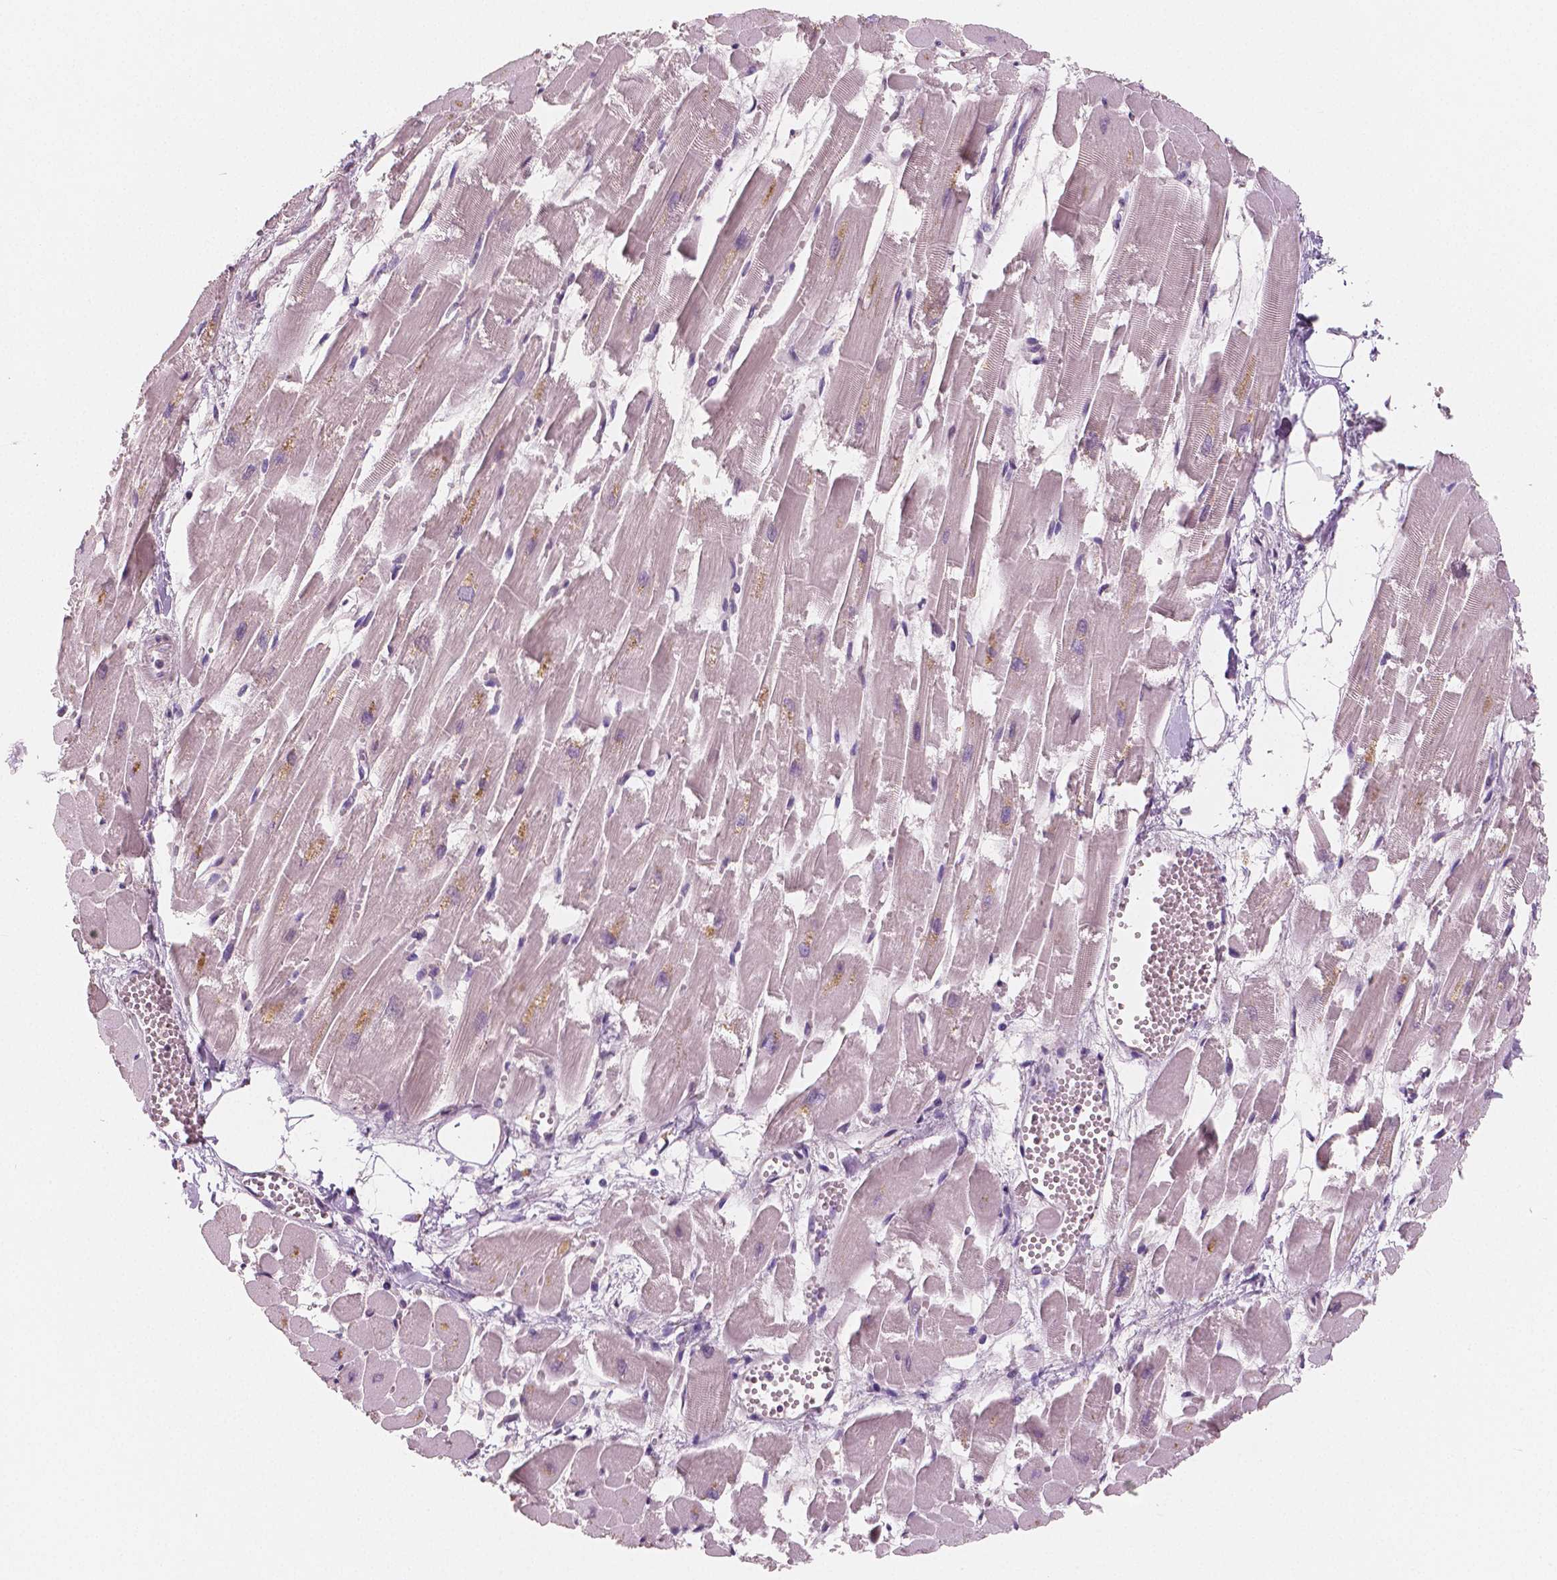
{"staining": {"intensity": "moderate", "quantity": "<25%", "location": "cytoplasmic/membranous"}, "tissue": "heart muscle", "cell_type": "Cardiomyocytes", "image_type": "normal", "snomed": [{"axis": "morphology", "description": "Normal tissue, NOS"}, {"axis": "topography", "description": "Heart"}], "caption": "High-power microscopy captured an immunohistochemistry image of benign heart muscle, revealing moderate cytoplasmic/membranous staining in about <25% of cardiomyocytes.", "gene": "RNASE7", "patient": {"sex": "female", "age": 52}}